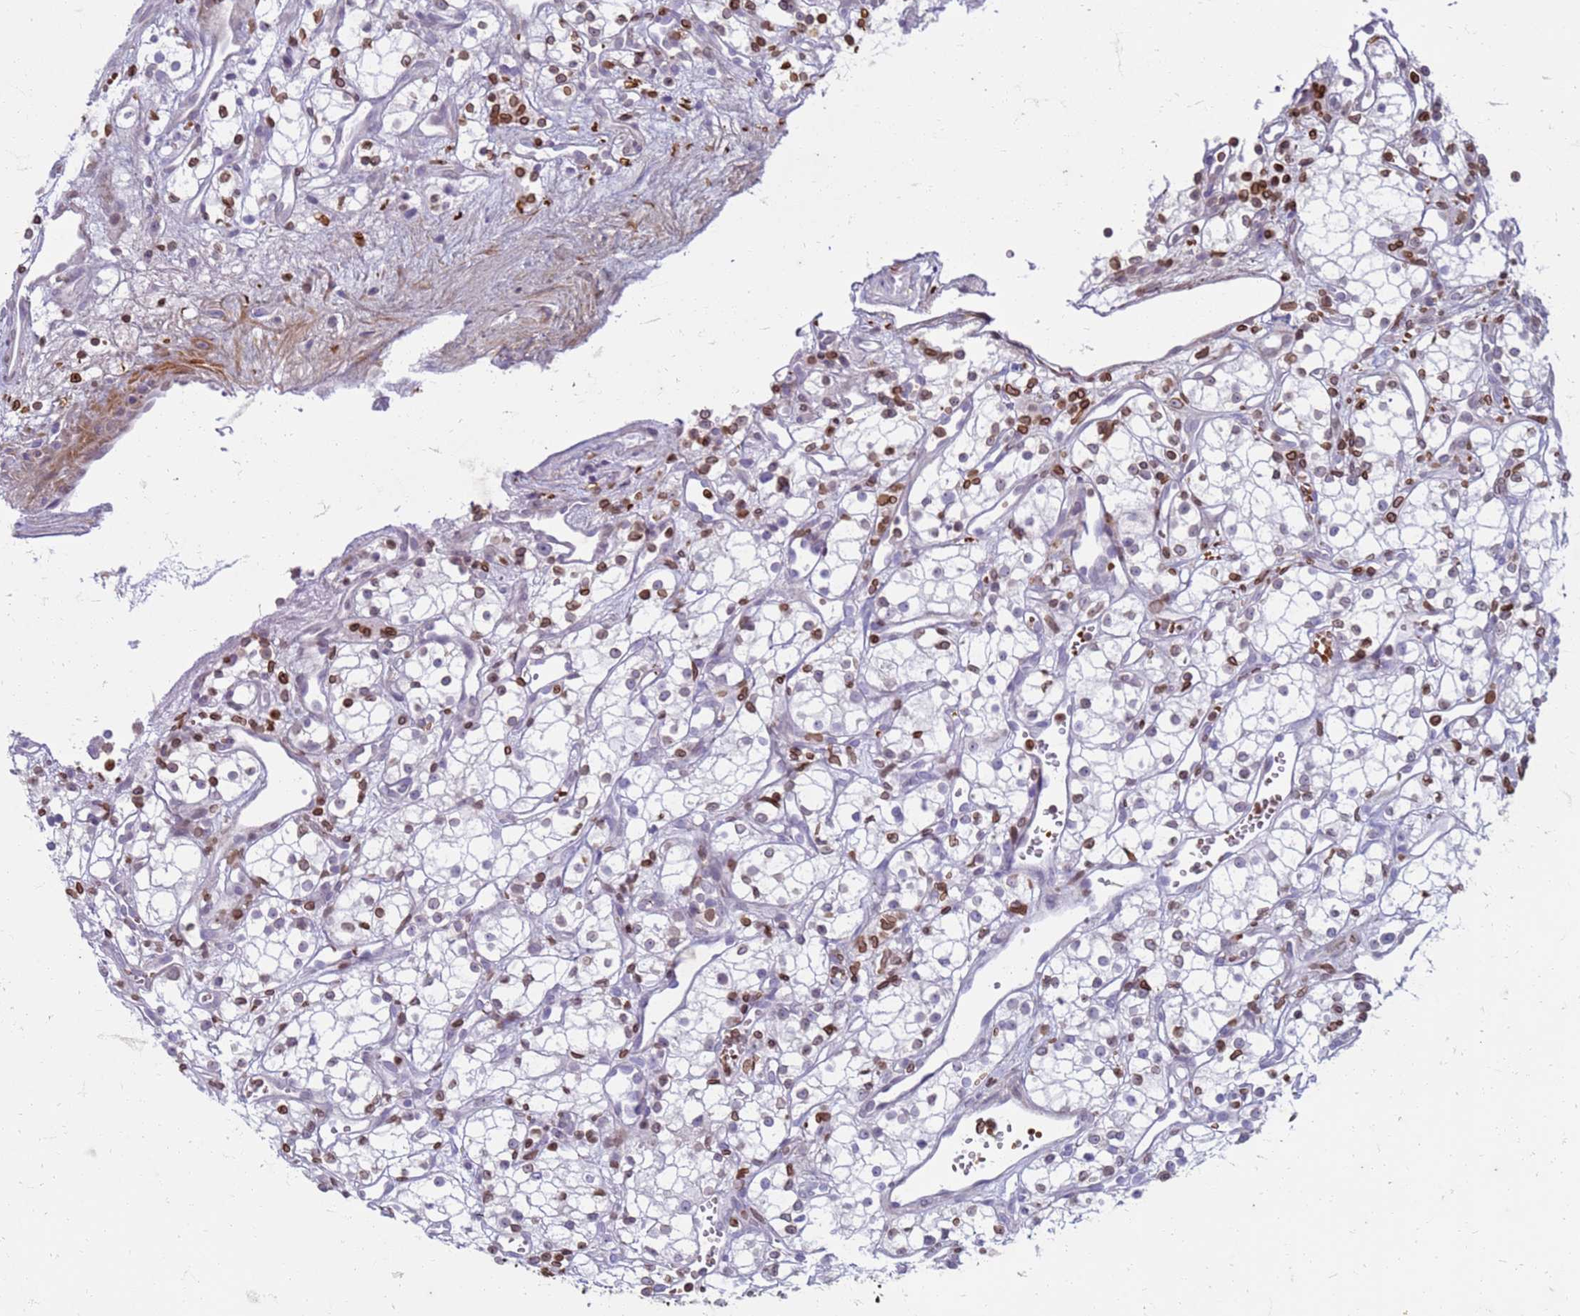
{"staining": {"intensity": "weak", "quantity": "<25%", "location": "cytoplasmic/membranous,nuclear"}, "tissue": "renal cancer", "cell_type": "Tumor cells", "image_type": "cancer", "snomed": [{"axis": "morphology", "description": "Adenocarcinoma, NOS"}, {"axis": "topography", "description": "Kidney"}], "caption": "IHC histopathology image of renal adenocarcinoma stained for a protein (brown), which exhibits no staining in tumor cells.", "gene": "METTL25B", "patient": {"sex": "male", "age": 59}}